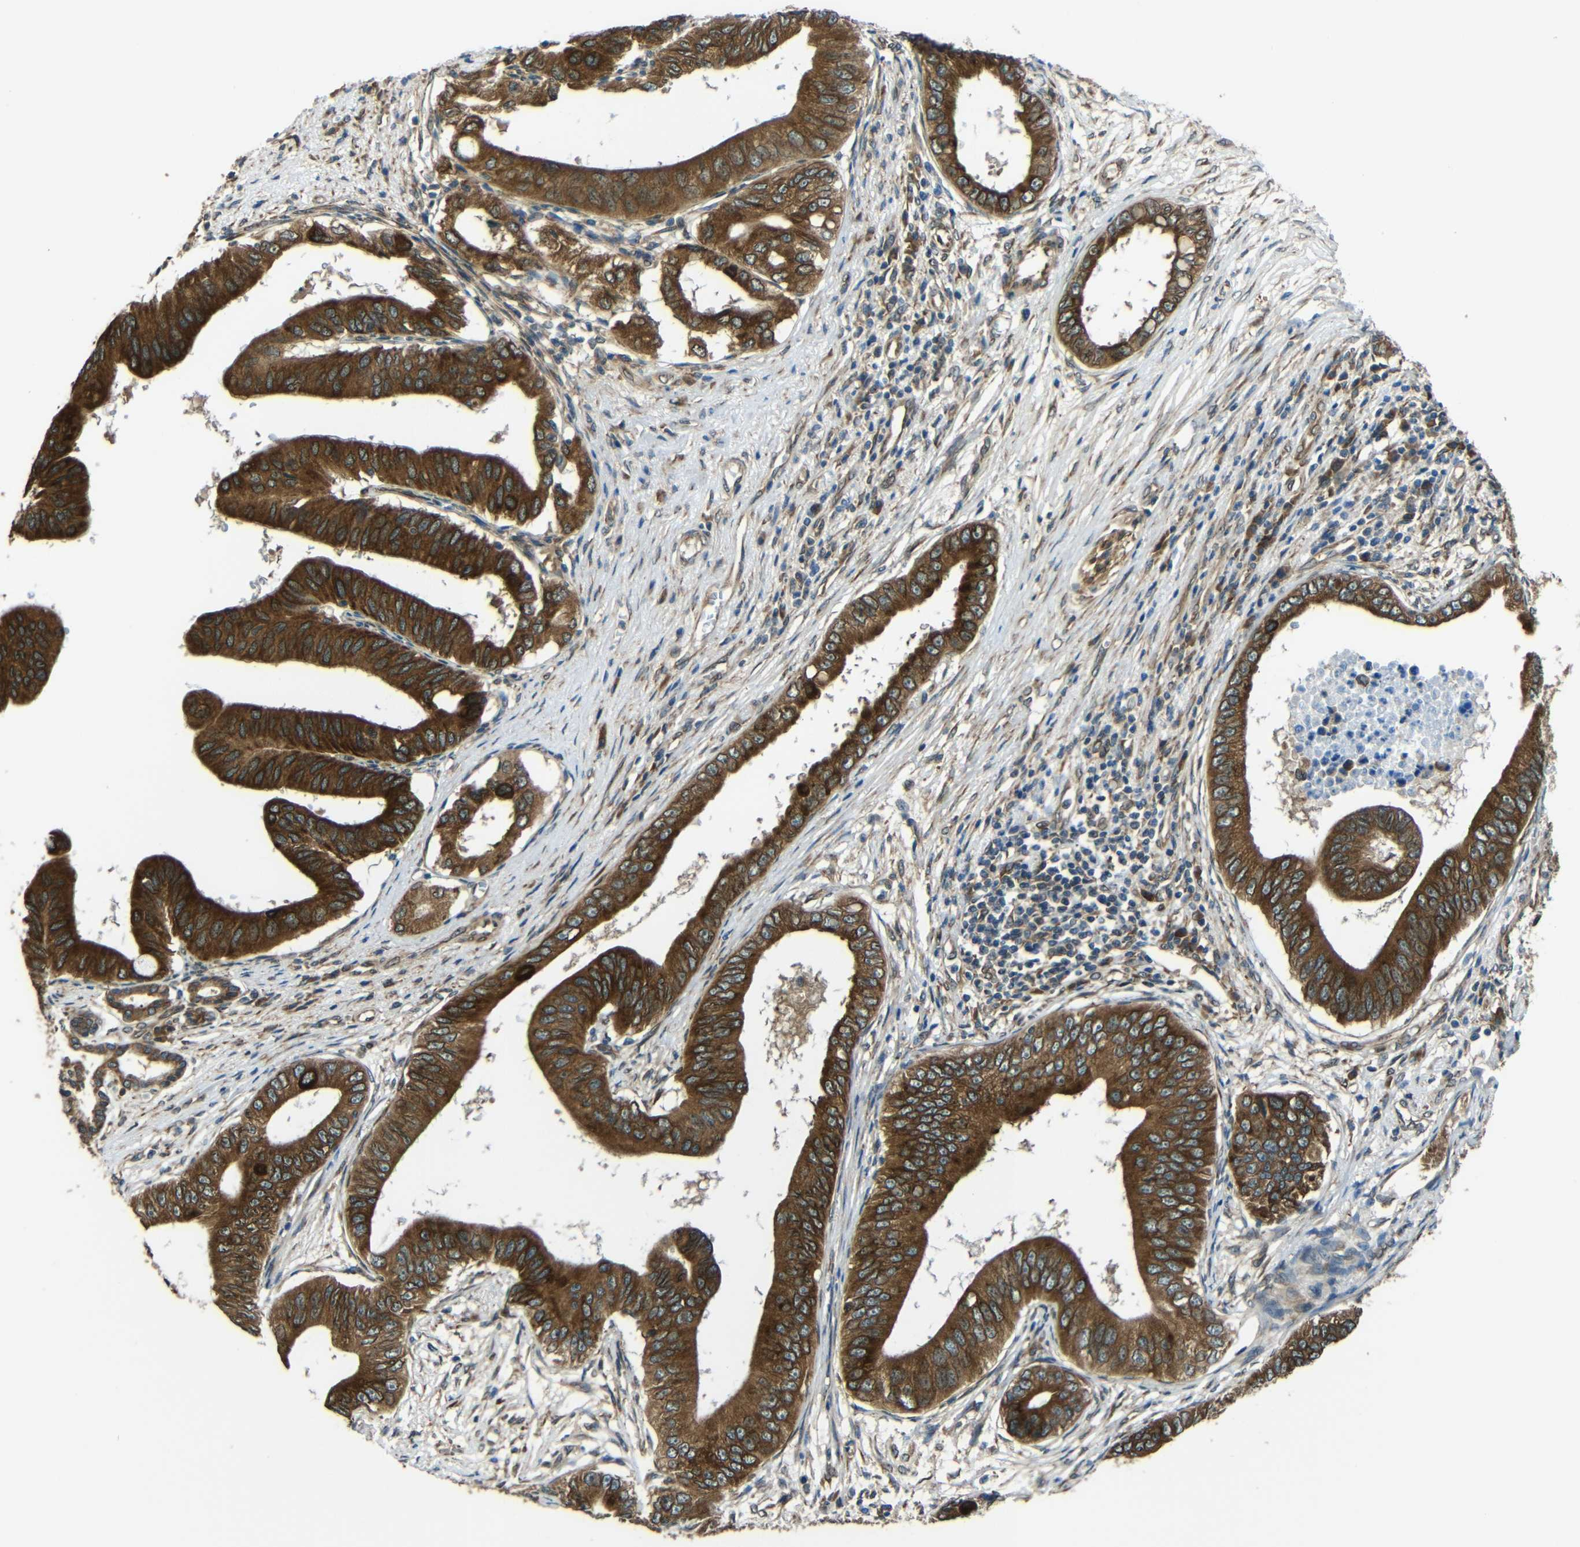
{"staining": {"intensity": "strong", "quantity": ">75%", "location": "cytoplasmic/membranous"}, "tissue": "pancreatic cancer", "cell_type": "Tumor cells", "image_type": "cancer", "snomed": [{"axis": "morphology", "description": "Adenocarcinoma, NOS"}, {"axis": "topography", "description": "Pancreas"}], "caption": "This is an image of immunohistochemistry (IHC) staining of adenocarcinoma (pancreatic), which shows strong expression in the cytoplasmic/membranous of tumor cells.", "gene": "VAPB", "patient": {"sex": "male", "age": 77}}